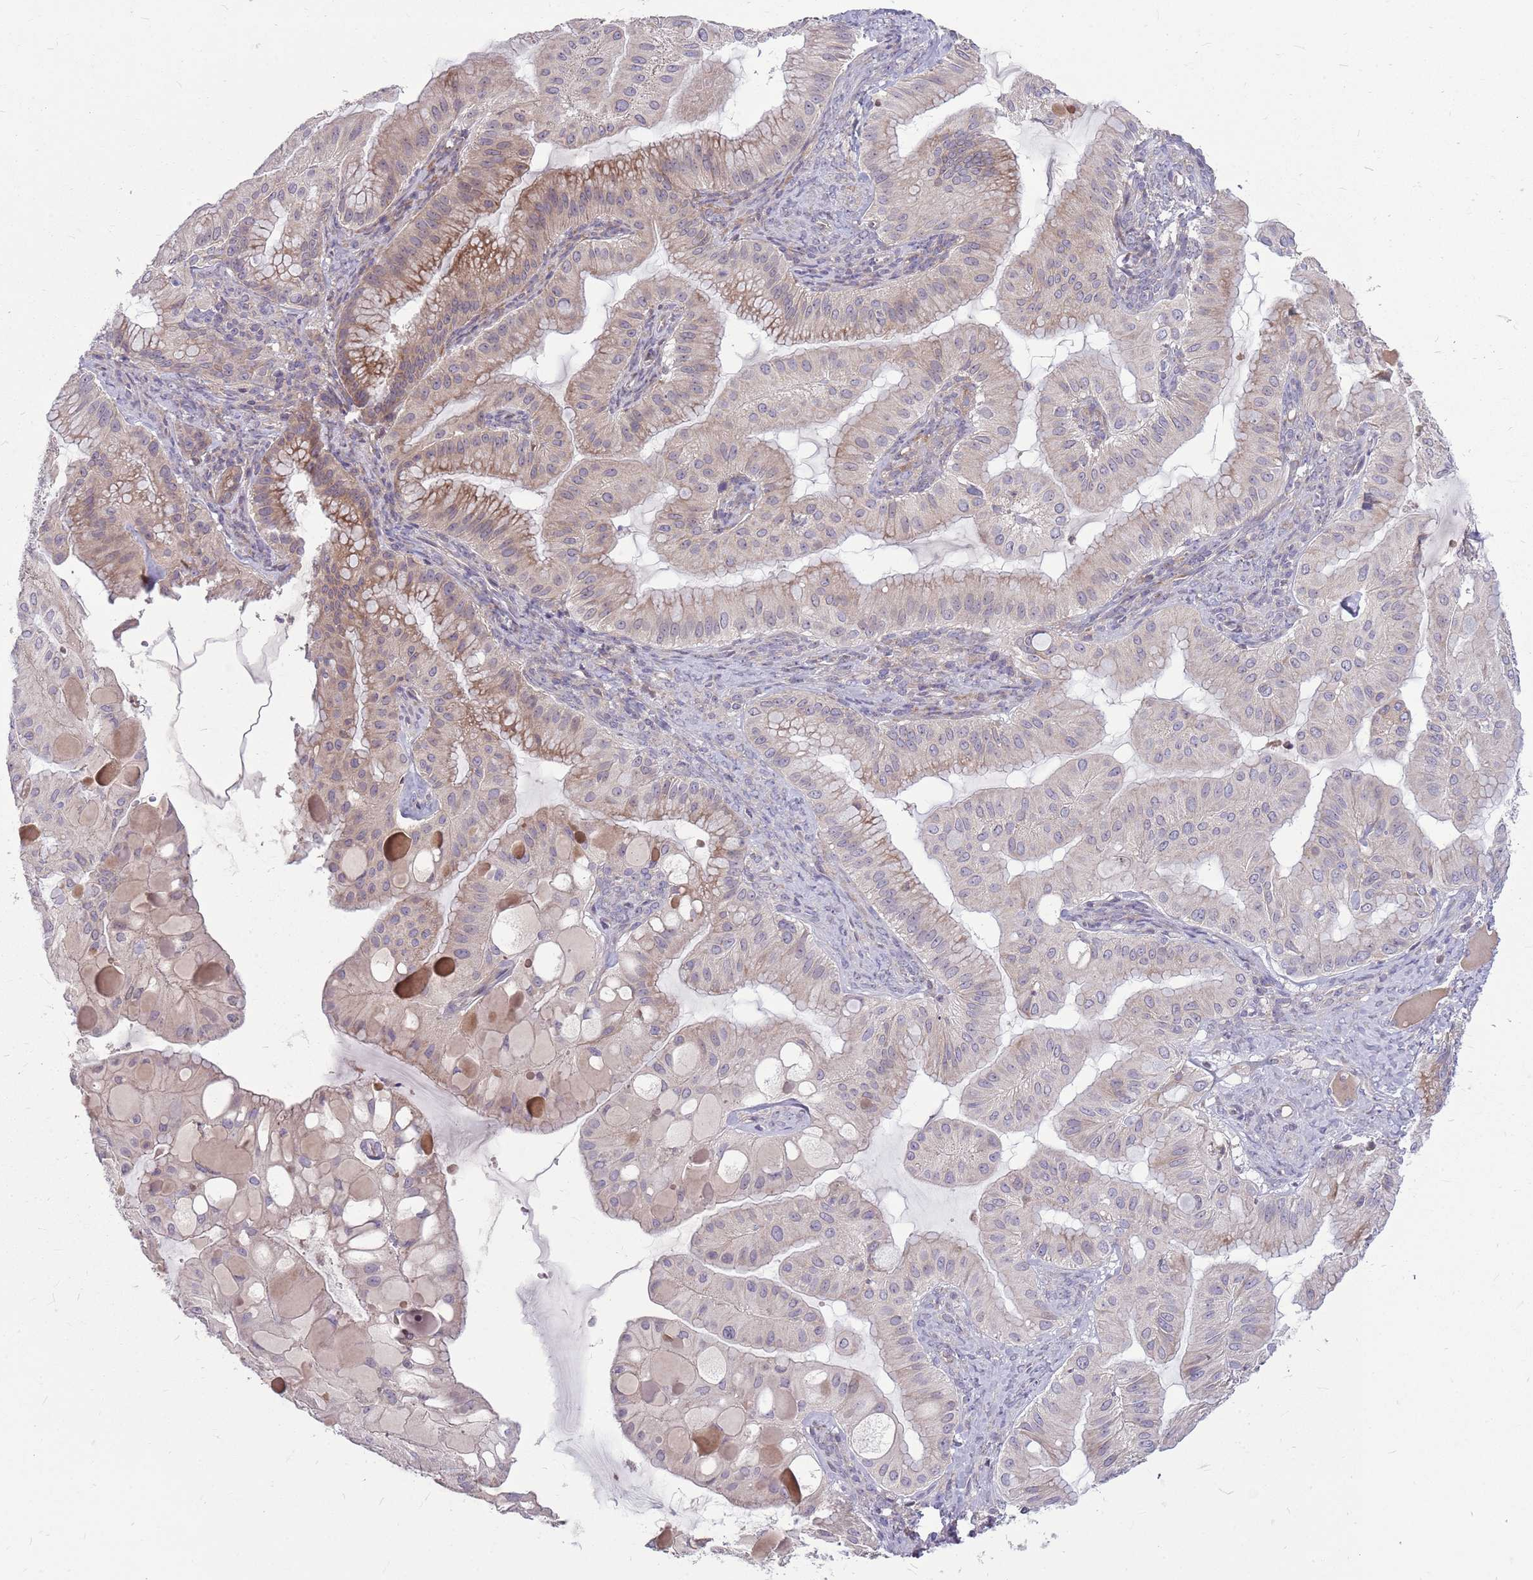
{"staining": {"intensity": "moderate", "quantity": "<25%", "location": "cytoplasmic/membranous"}, "tissue": "ovarian cancer", "cell_type": "Tumor cells", "image_type": "cancer", "snomed": [{"axis": "morphology", "description": "Cystadenocarcinoma, mucinous, NOS"}, {"axis": "topography", "description": "Ovary"}], "caption": "The micrograph reveals a brown stain indicating the presence of a protein in the cytoplasmic/membranous of tumor cells in mucinous cystadenocarcinoma (ovarian). The staining was performed using DAB, with brown indicating positive protein expression. Nuclei are stained blue with hematoxylin.", "gene": "PPP1R27", "patient": {"sex": "female", "age": 61}}